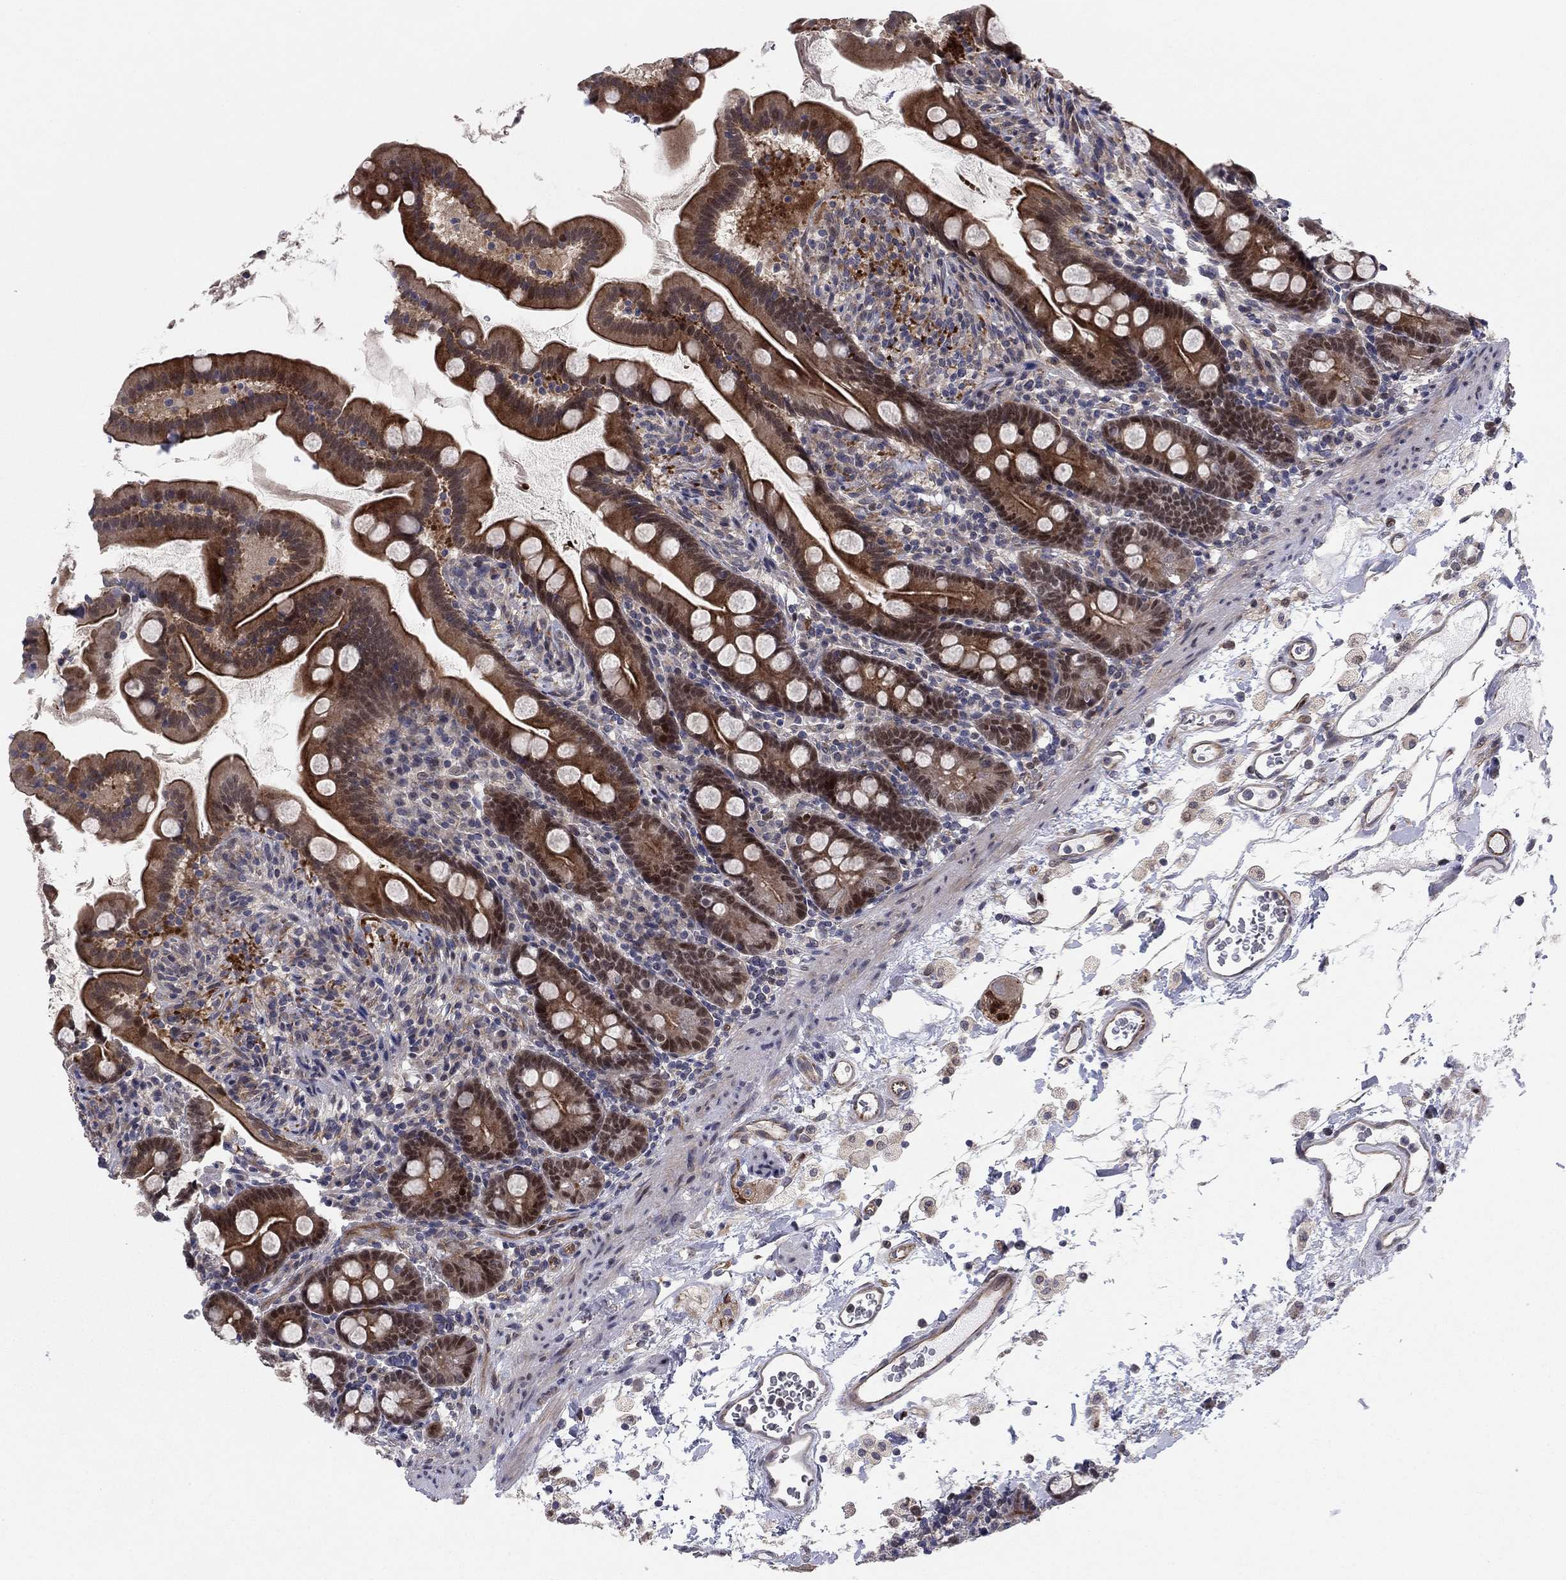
{"staining": {"intensity": "strong", "quantity": "25%-75%", "location": "cytoplasmic/membranous,nuclear"}, "tissue": "small intestine", "cell_type": "Glandular cells", "image_type": "normal", "snomed": [{"axis": "morphology", "description": "Normal tissue, NOS"}, {"axis": "topography", "description": "Small intestine"}], "caption": "Immunohistochemistry of benign human small intestine reveals high levels of strong cytoplasmic/membranous,nuclear expression in approximately 25%-75% of glandular cells. (IHC, brightfield microscopy, high magnification).", "gene": "BCL11A", "patient": {"sex": "female", "age": 44}}